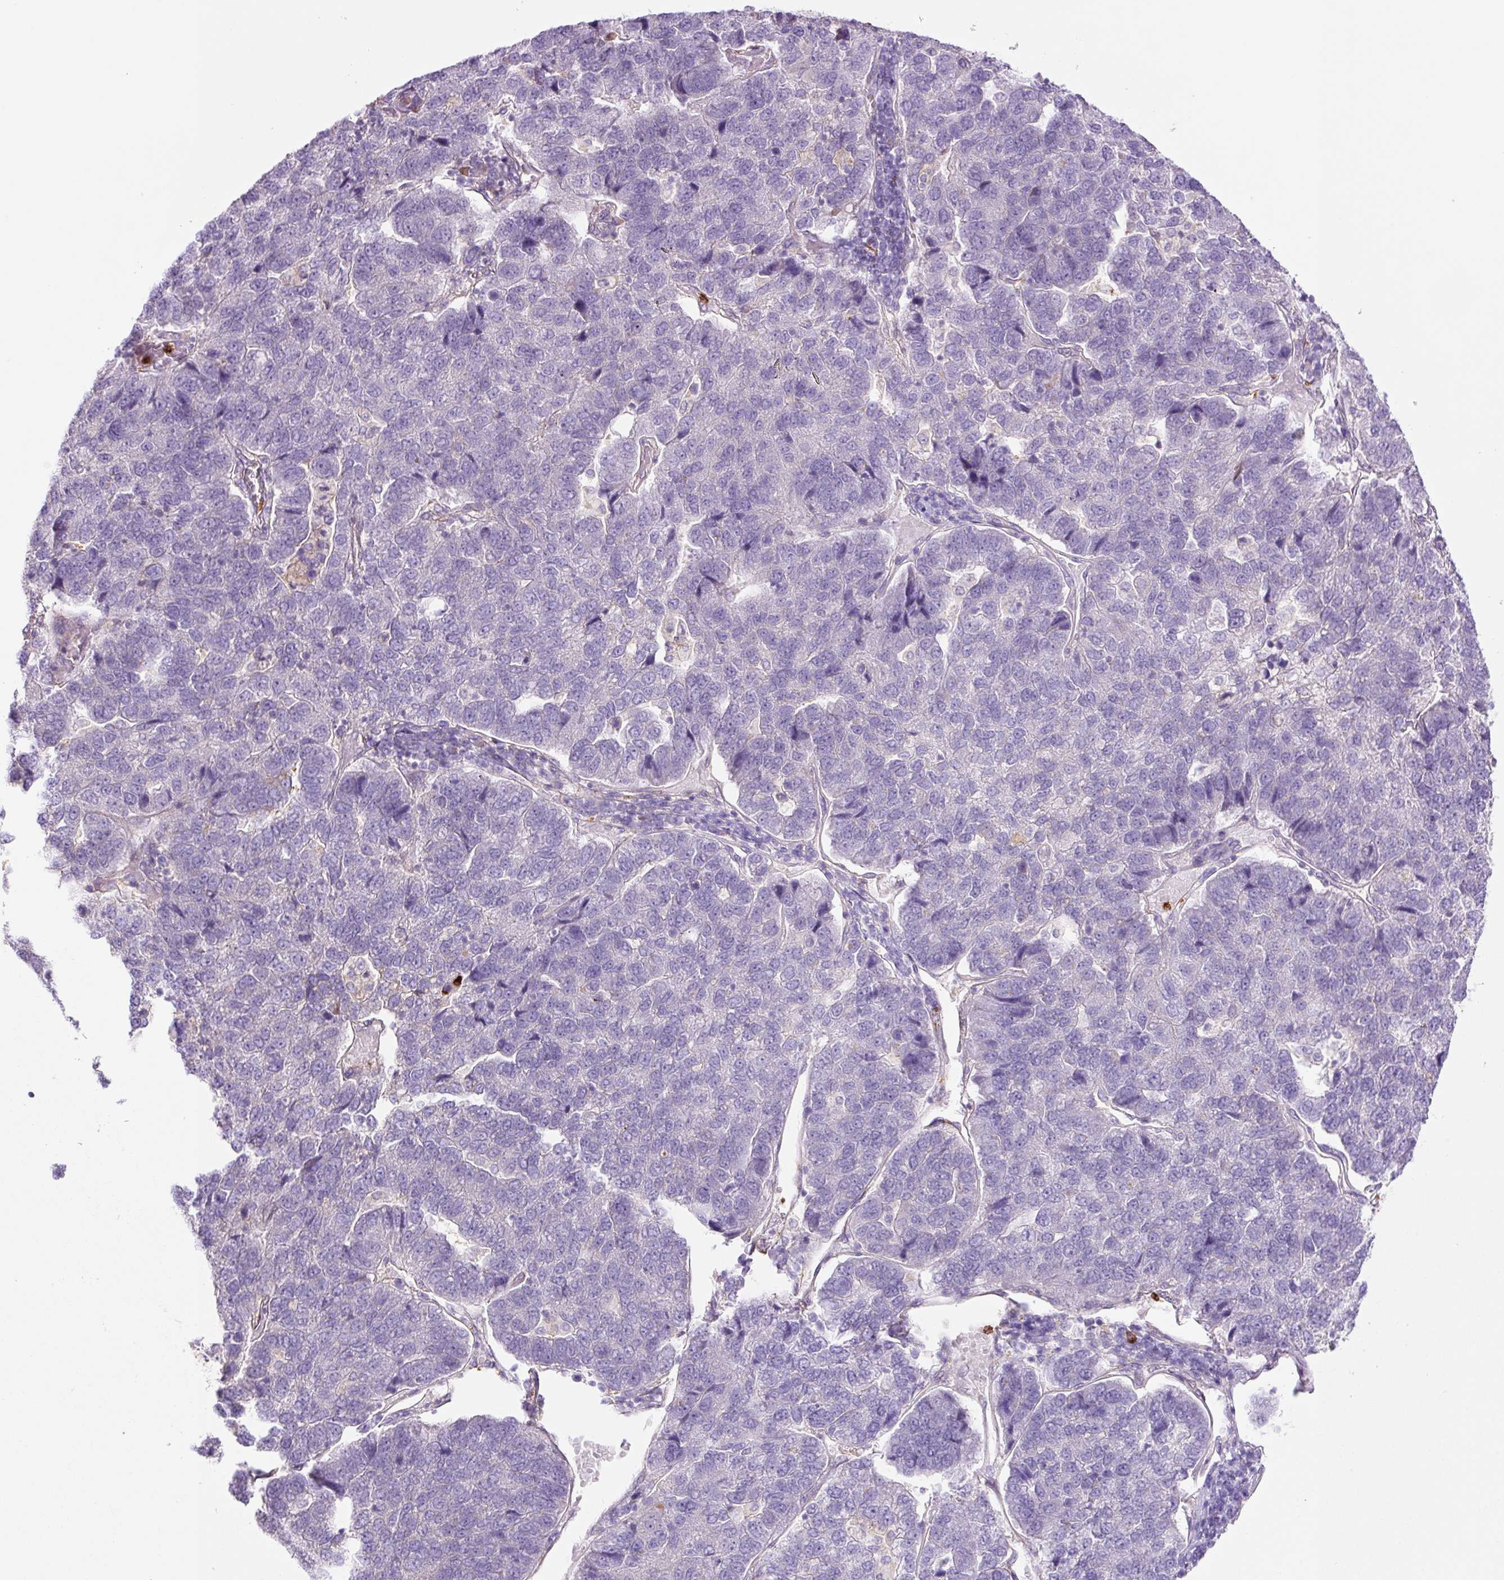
{"staining": {"intensity": "negative", "quantity": "none", "location": "none"}, "tissue": "pancreatic cancer", "cell_type": "Tumor cells", "image_type": "cancer", "snomed": [{"axis": "morphology", "description": "Adenocarcinoma, NOS"}, {"axis": "topography", "description": "Pancreas"}], "caption": "This is an immunohistochemistry image of human pancreatic adenocarcinoma. There is no staining in tumor cells.", "gene": "SH2D6", "patient": {"sex": "female", "age": 61}}